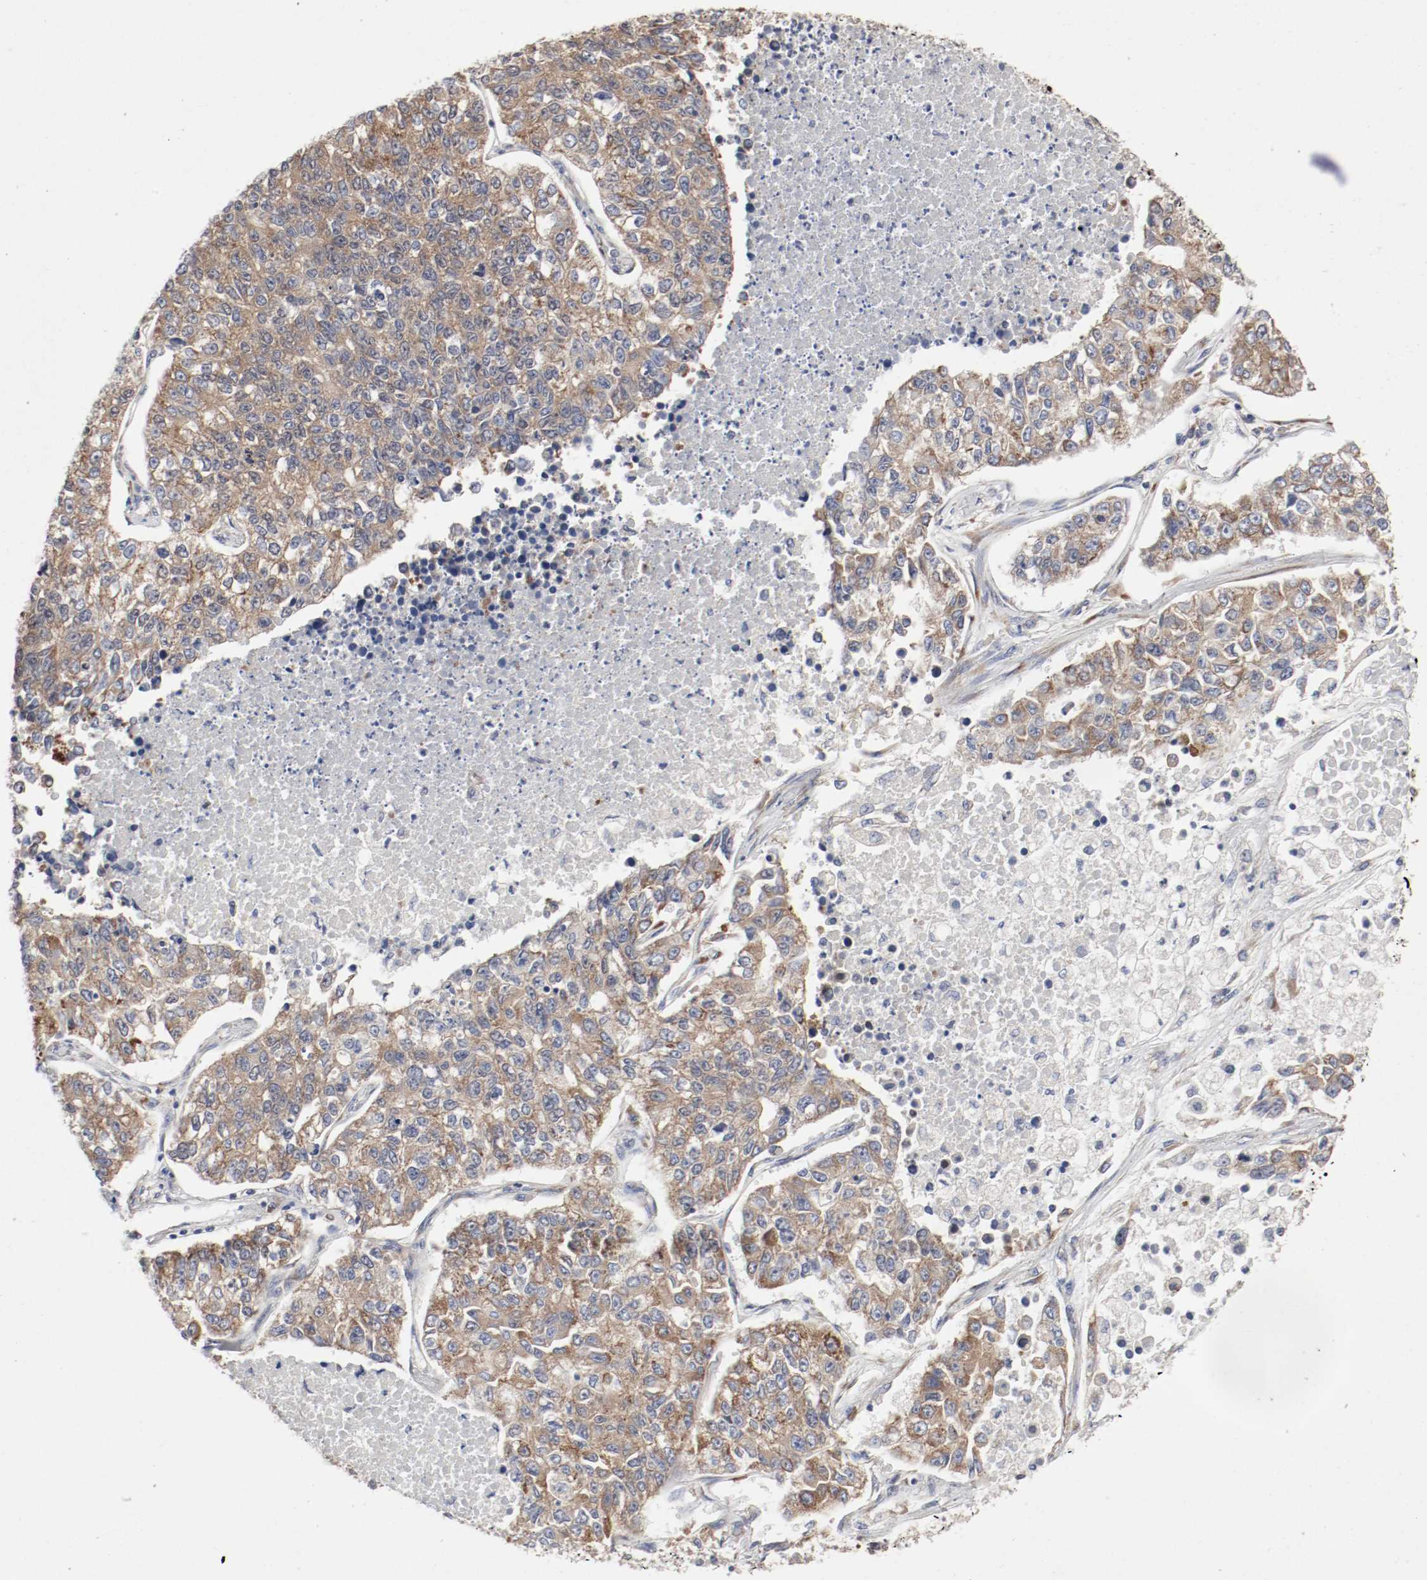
{"staining": {"intensity": "weak", "quantity": ">75%", "location": "cytoplasmic/membranous"}, "tissue": "lung cancer", "cell_type": "Tumor cells", "image_type": "cancer", "snomed": [{"axis": "morphology", "description": "Adenocarcinoma, NOS"}, {"axis": "topography", "description": "Lung"}], "caption": "About >75% of tumor cells in lung cancer (adenocarcinoma) reveal weak cytoplasmic/membranous protein expression as visualized by brown immunohistochemical staining.", "gene": "FKBP3", "patient": {"sex": "male", "age": 49}}